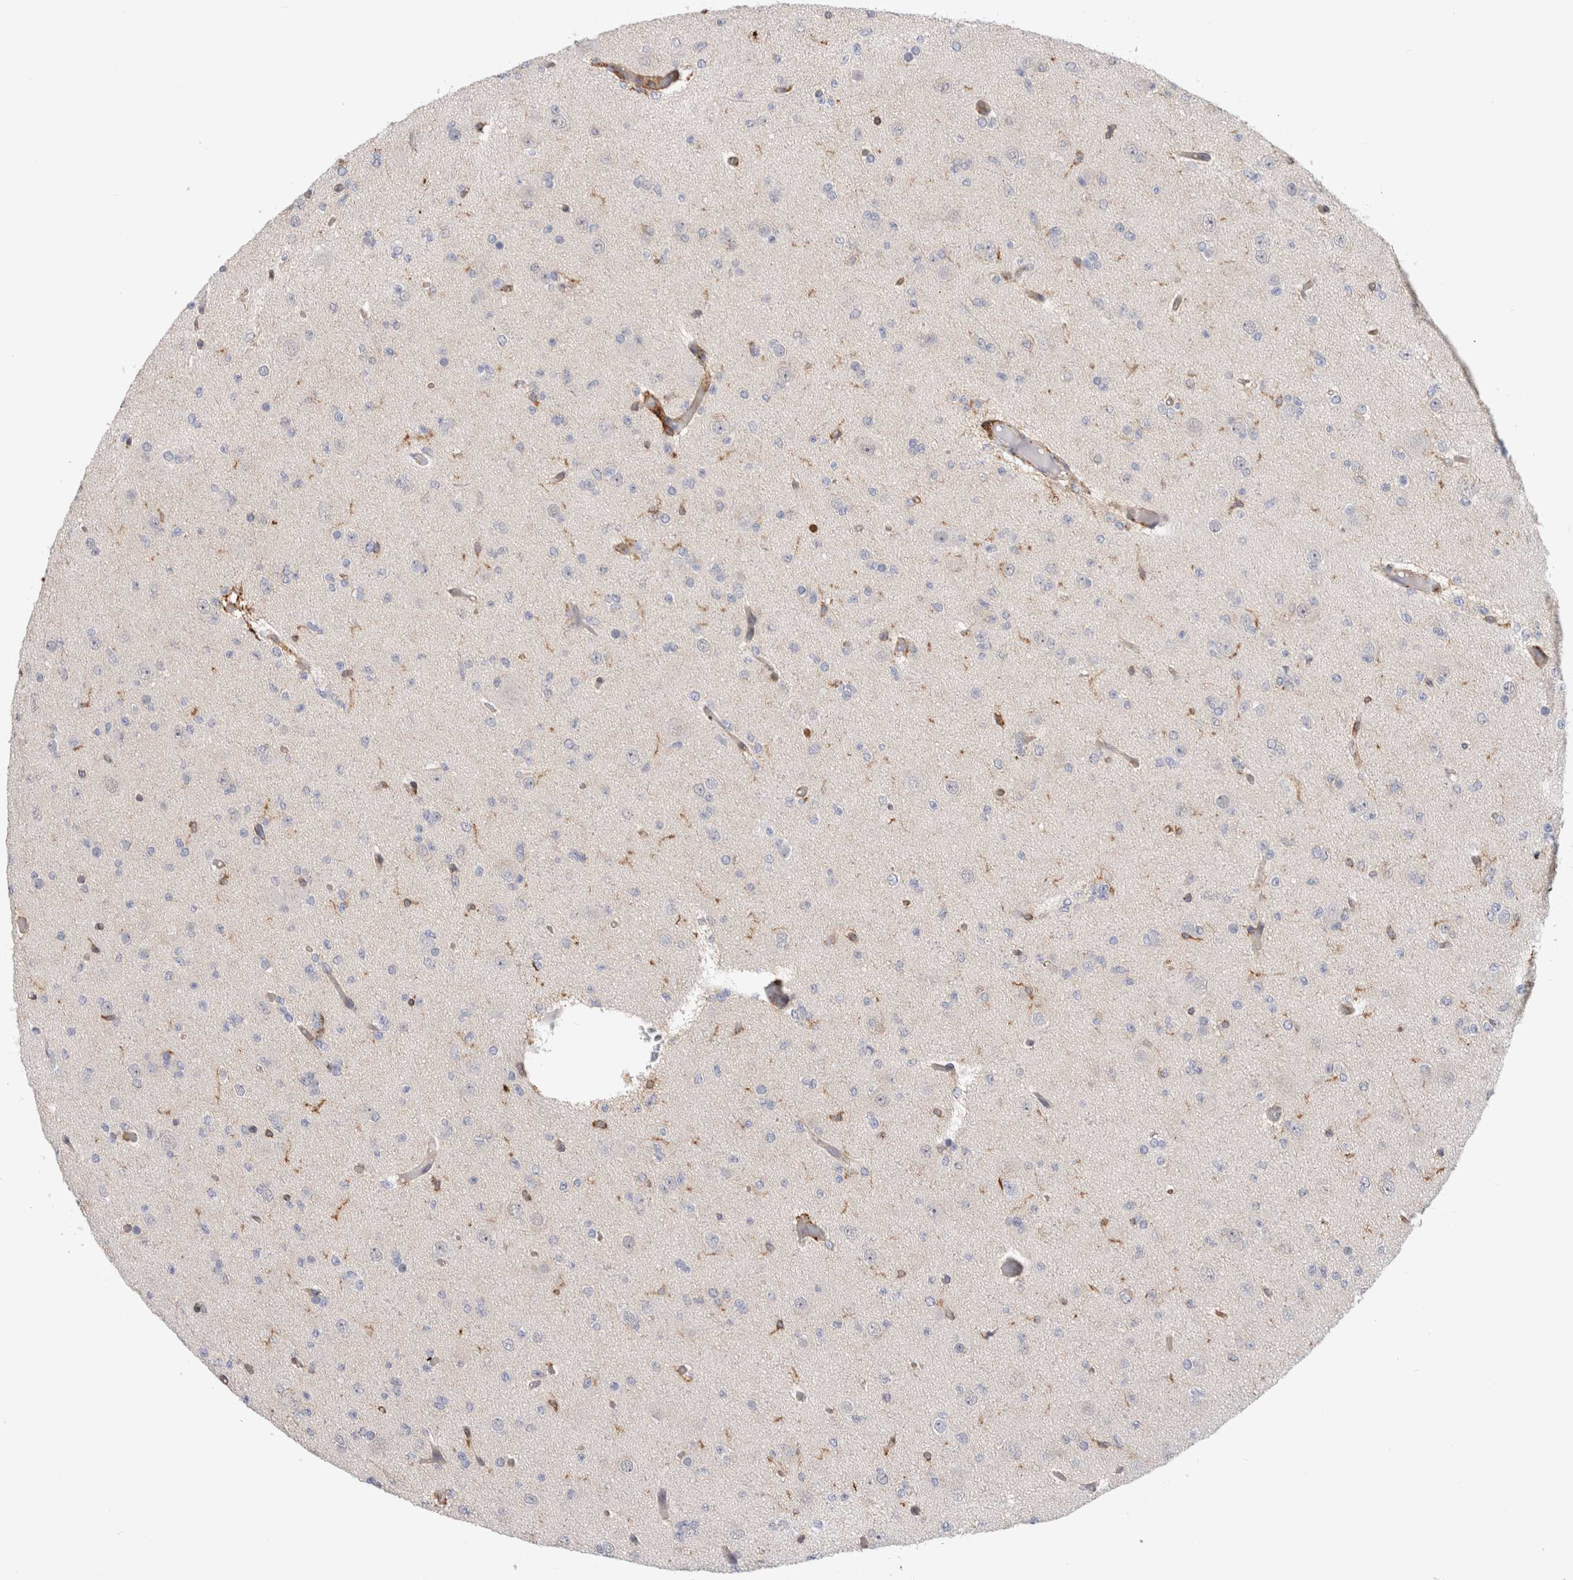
{"staining": {"intensity": "negative", "quantity": "none", "location": "none"}, "tissue": "glioma", "cell_type": "Tumor cells", "image_type": "cancer", "snomed": [{"axis": "morphology", "description": "Glioma, malignant, Low grade"}, {"axis": "topography", "description": "Brain"}], "caption": "This is an immunohistochemistry histopathology image of malignant glioma (low-grade). There is no staining in tumor cells.", "gene": "CCDC88B", "patient": {"sex": "female", "age": 22}}